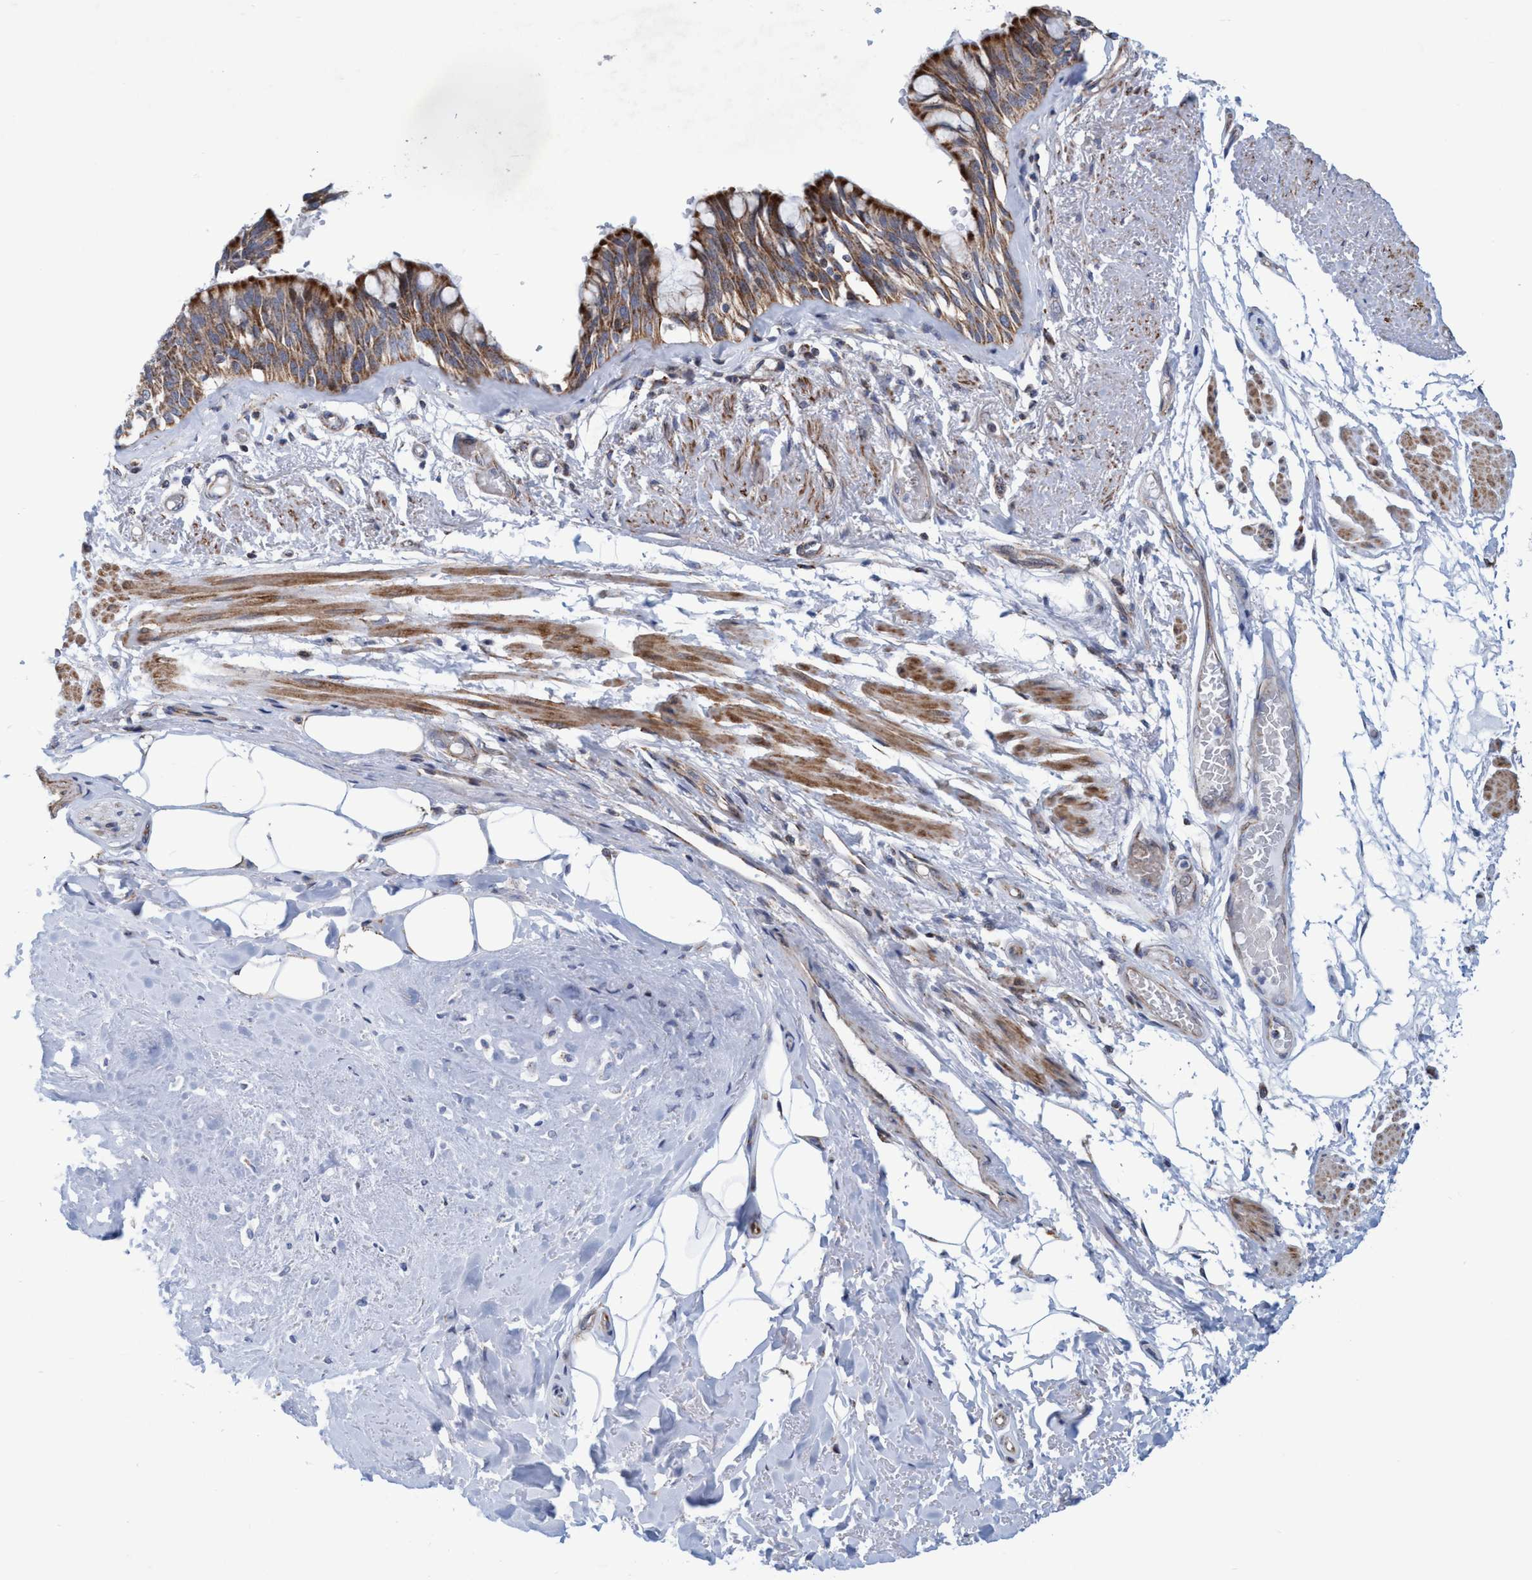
{"staining": {"intensity": "moderate", "quantity": ">75%", "location": "cytoplasmic/membranous"}, "tissue": "bronchus", "cell_type": "Respiratory epithelial cells", "image_type": "normal", "snomed": [{"axis": "morphology", "description": "Normal tissue, NOS"}, {"axis": "topography", "description": "Bronchus"}], "caption": "Immunohistochemistry (IHC) (DAB) staining of benign bronchus displays moderate cytoplasmic/membranous protein expression in approximately >75% of respiratory epithelial cells. (IHC, brightfield microscopy, high magnification).", "gene": "POLR1F", "patient": {"sex": "male", "age": 66}}